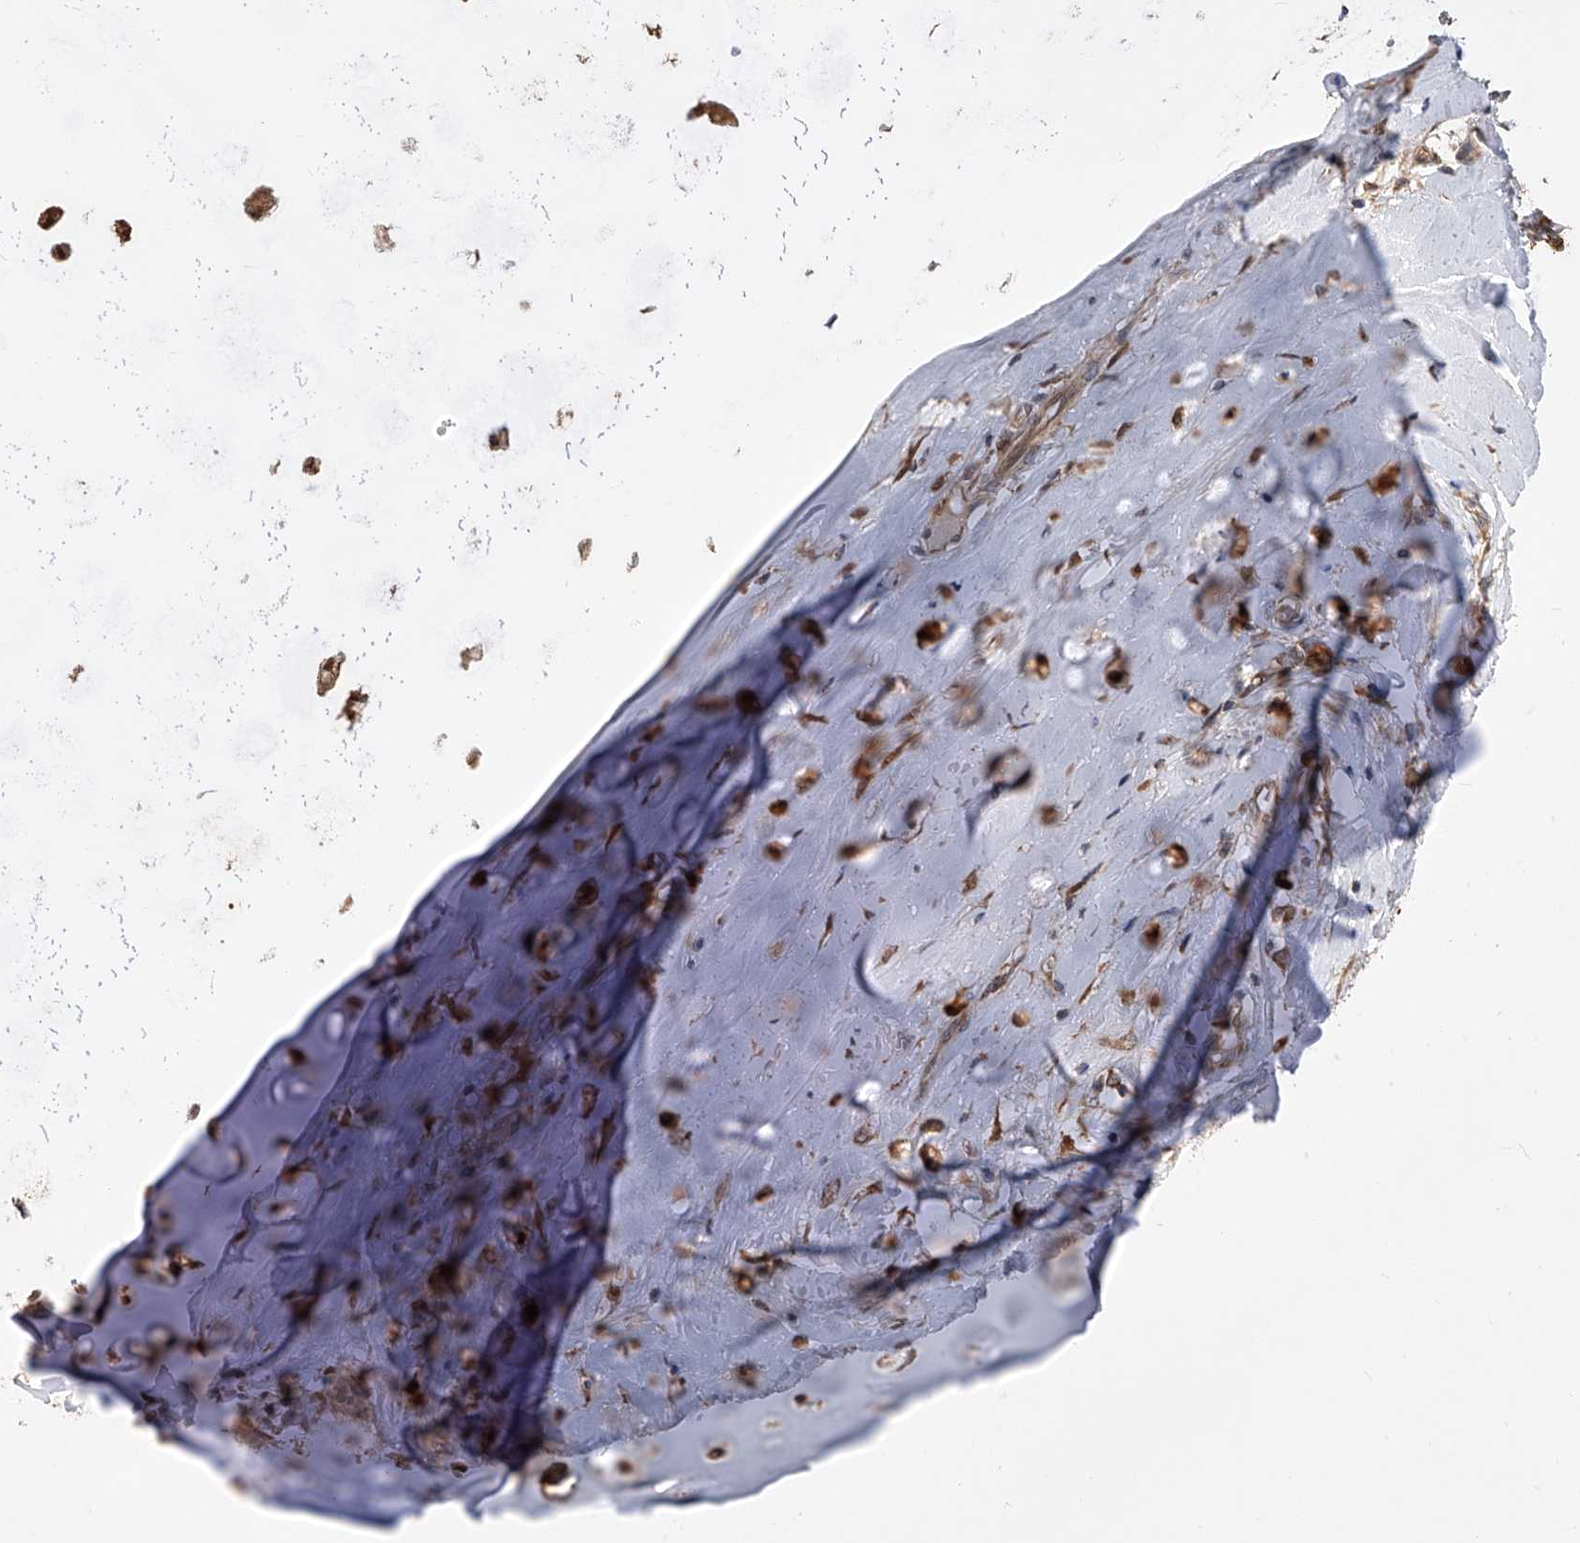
{"staining": {"intensity": "moderate", "quantity": ">75%", "location": "cytoplasmic/membranous"}, "tissue": "adipose tissue", "cell_type": "Adipocytes", "image_type": "normal", "snomed": [{"axis": "morphology", "description": "Normal tissue, NOS"}, {"axis": "morphology", "description": "Basal cell carcinoma"}, {"axis": "topography", "description": "Cartilage tissue"}, {"axis": "topography", "description": "Nasopharynx"}, {"axis": "topography", "description": "Oral tissue"}], "caption": "IHC (DAB) staining of unremarkable adipose tissue reveals moderate cytoplasmic/membranous protein staining in approximately >75% of adipocytes.", "gene": "GMDS", "patient": {"sex": "female", "age": 77}}